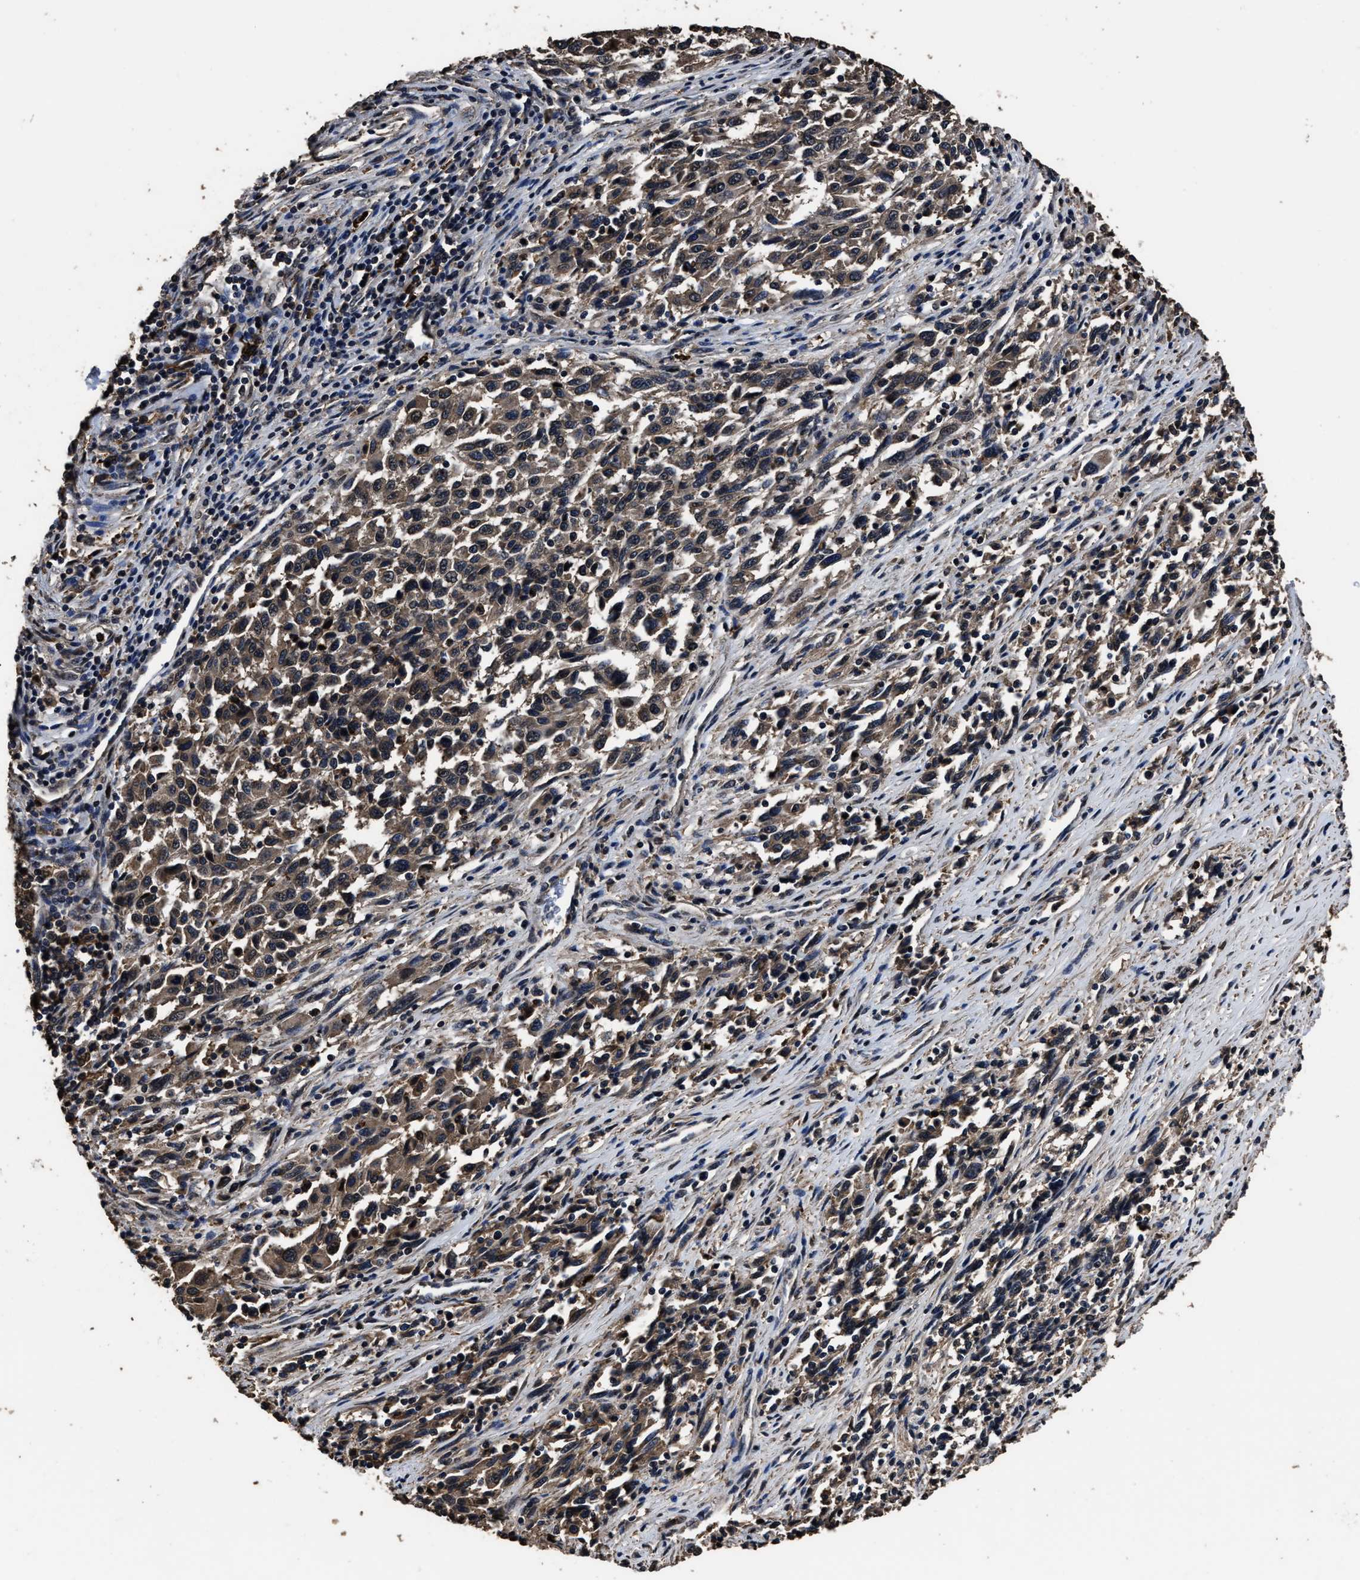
{"staining": {"intensity": "moderate", "quantity": ">75%", "location": "cytoplasmic/membranous"}, "tissue": "melanoma", "cell_type": "Tumor cells", "image_type": "cancer", "snomed": [{"axis": "morphology", "description": "Malignant melanoma, Metastatic site"}, {"axis": "topography", "description": "Lymph node"}], "caption": "An image showing moderate cytoplasmic/membranous staining in approximately >75% of tumor cells in melanoma, as visualized by brown immunohistochemical staining.", "gene": "RSBN1L", "patient": {"sex": "male", "age": 61}}